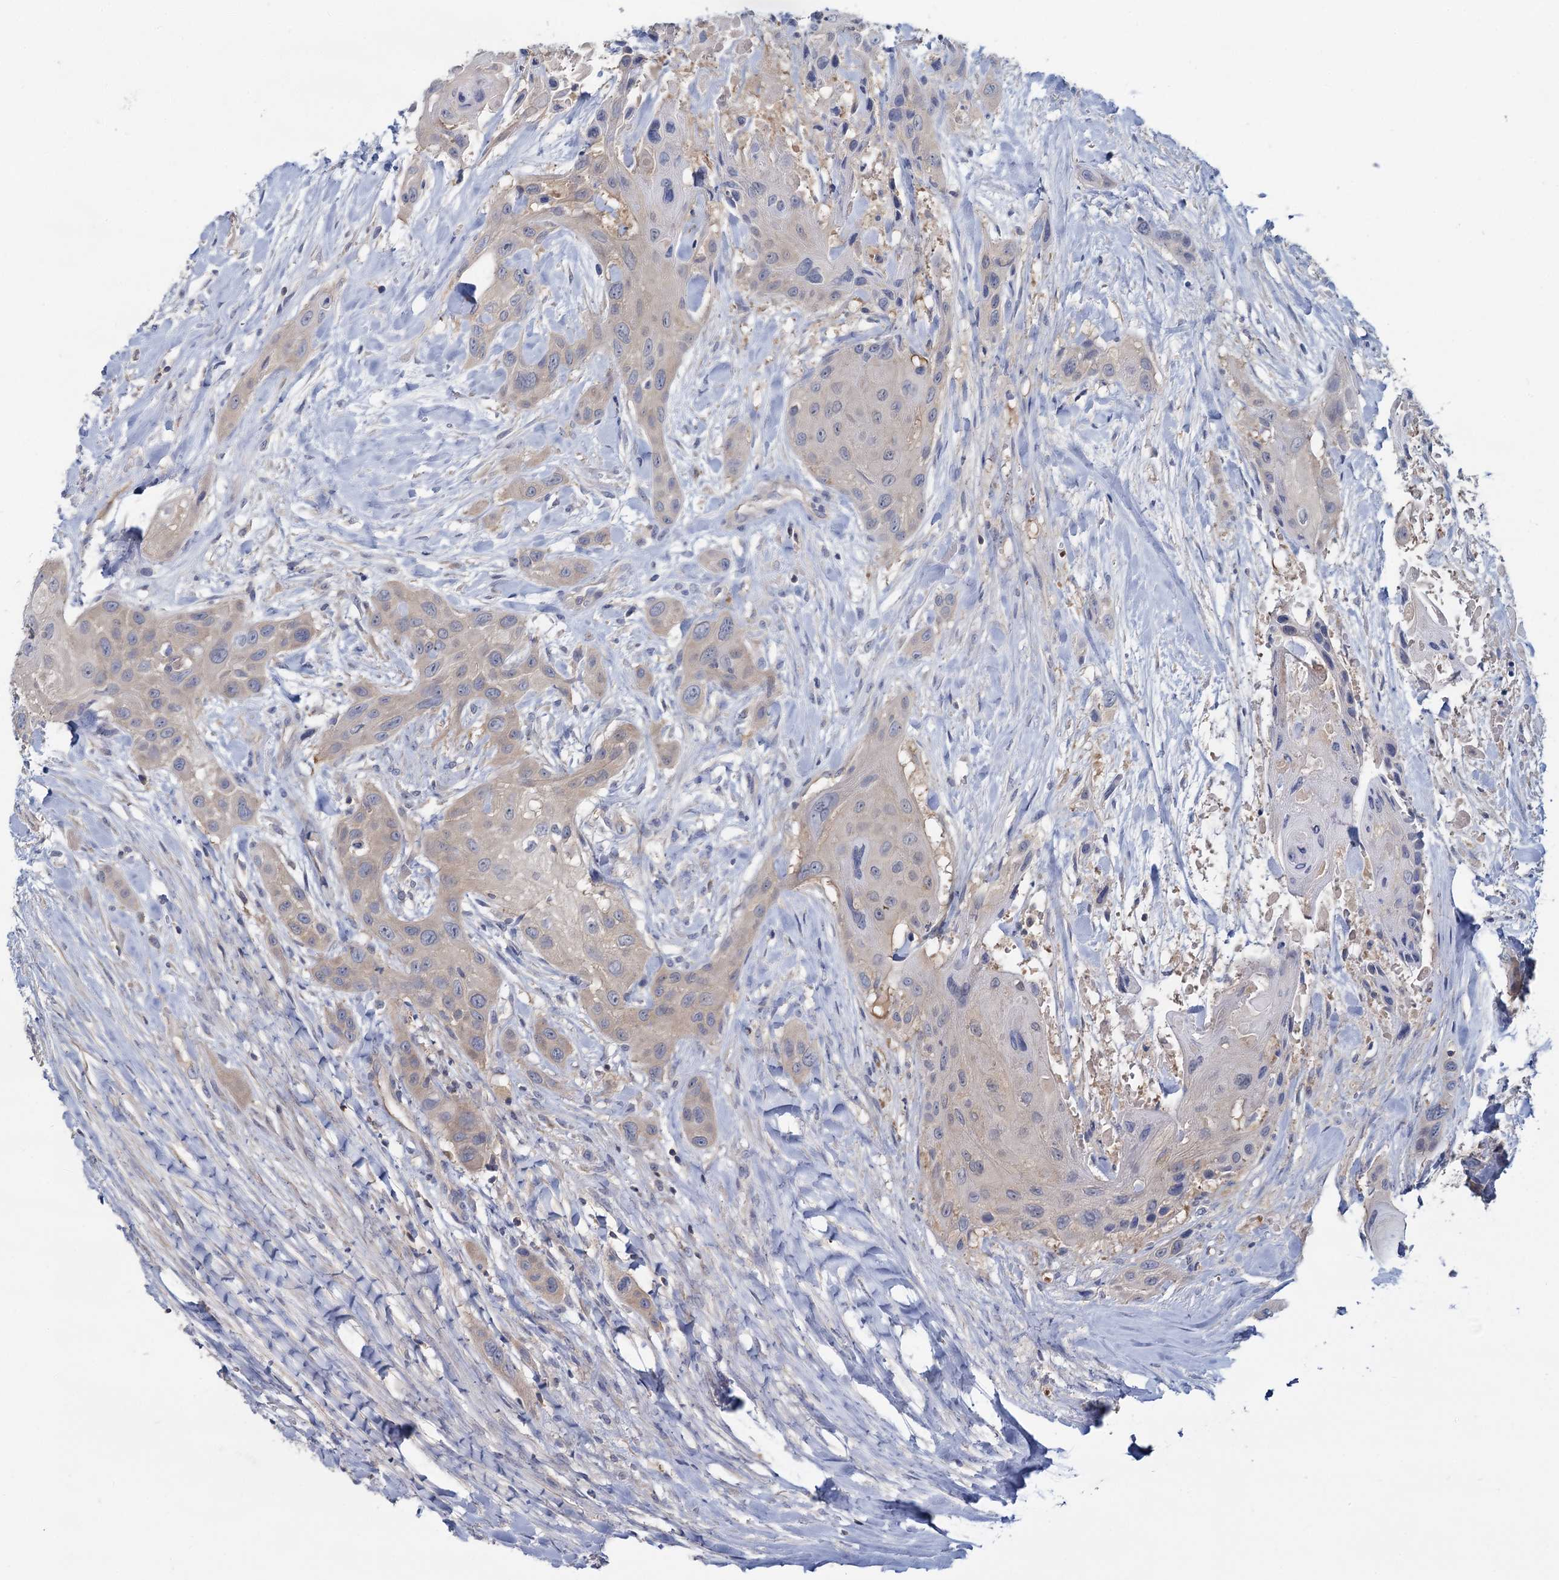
{"staining": {"intensity": "negative", "quantity": "none", "location": "none"}, "tissue": "head and neck cancer", "cell_type": "Tumor cells", "image_type": "cancer", "snomed": [{"axis": "morphology", "description": "Squamous cell carcinoma, NOS"}, {"axis": "topography", "description": "Head-Neck"}], "caption": "Micrograph shows no significant protein positivity in tumor cells of head and neck cancer (squamous cell carcinoma). (DAB IHC visualized using brightfield microscopy, high magnification).", "gene": "ACSM3", "patient": {"sex": "male", "age": 81}}